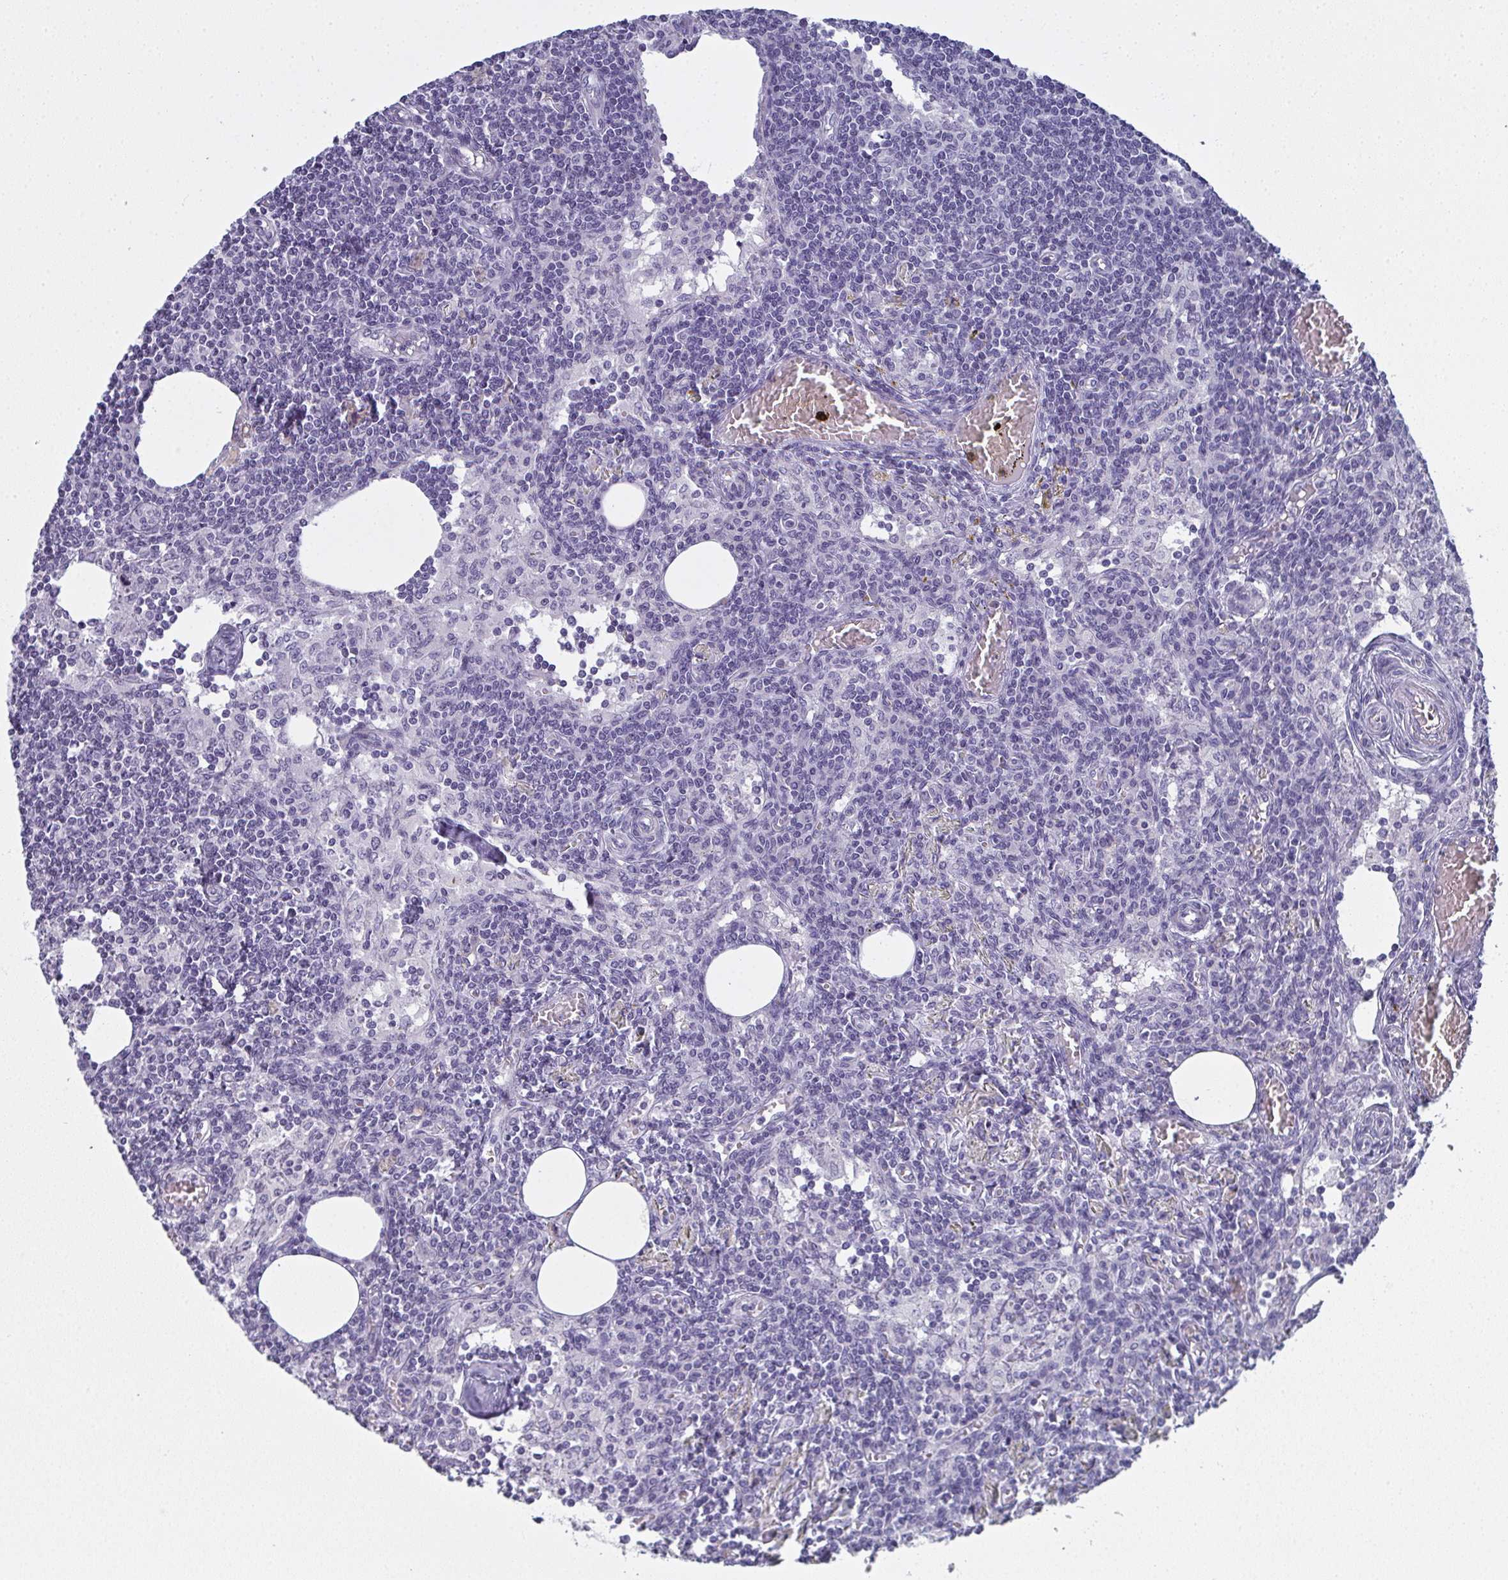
{"staining": {"intensity": "negative", "quantity": "none", "location": "none"}, "tissue": "lymph node", "cell_type": "Germinal center cells", "image_type": "normal", "snomed": [{"axis": "morphology", "description": "Normal tissue, NOS"}, {"axis": "topography", "description": "Lymph node"}], "caption": "There is no significant staining in germinal center cells of lymph node. (DAB immunohistochemistry (IHC), high magnification).", "gene": "SLC36A2", "patient": {"sex": "female", "age": 69}}